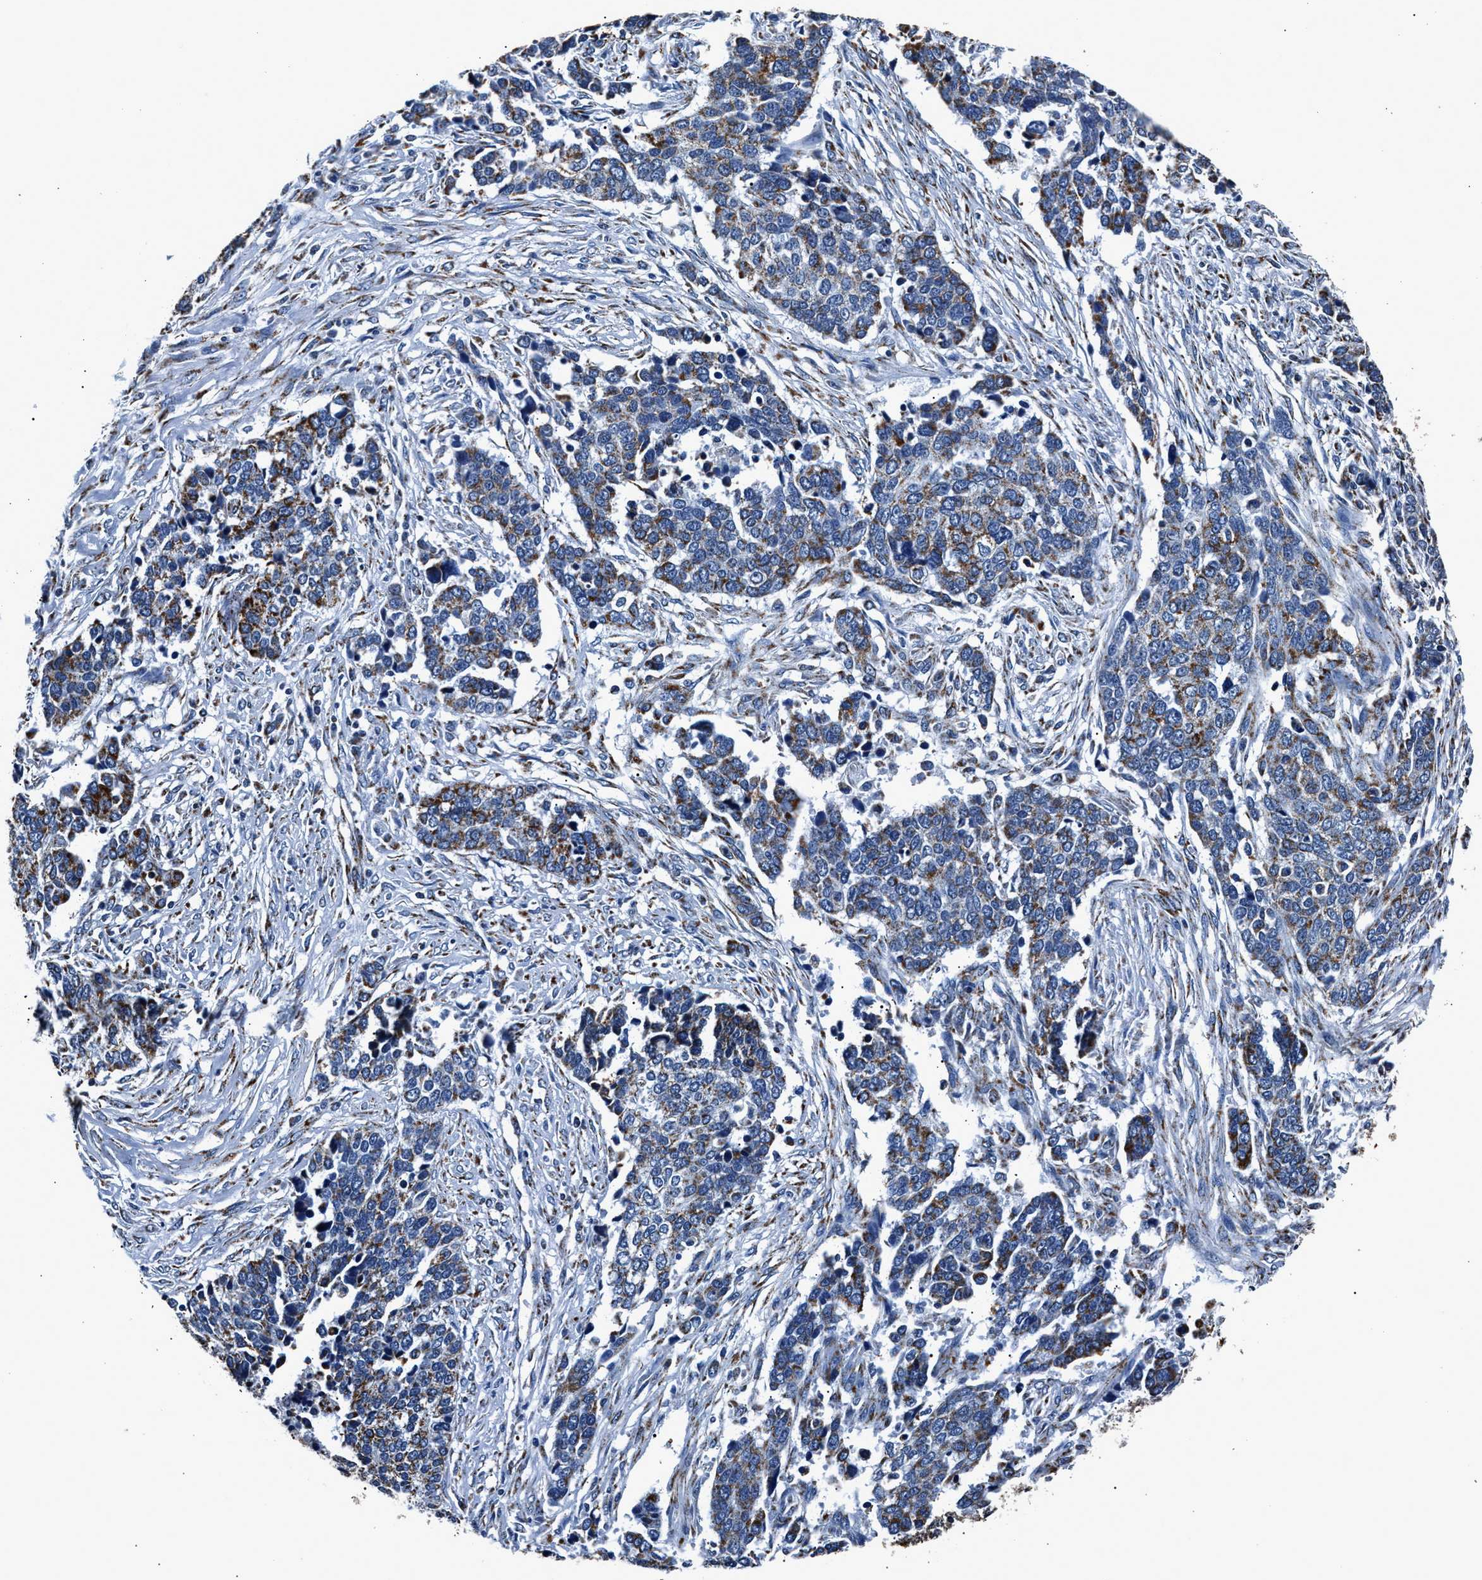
{"staining": {"intensity": "moderate", "quantity": "25%-75%", "location": "cytoplasmic/membranous"}, "tissue": "ovarian cancer", "cell_type": "Tumor cells", "image_type": "cancer", "snomed": [{"axis": "morphology", "description": "Cystadenocarcinoma, serous, NOS"}, {"axis": "topography", "description": "Ovary"}], "caption": "Protein positivity by immunohistochemistry (IHC) demonstrates moderate cytoplasmic/membranous expression in about 25%-75% of tumor cells in ovarian cancer (serous cystadenocarcinoma).", "gene": "HIBADH", "patient": {"sex": "female", "age": 44}}